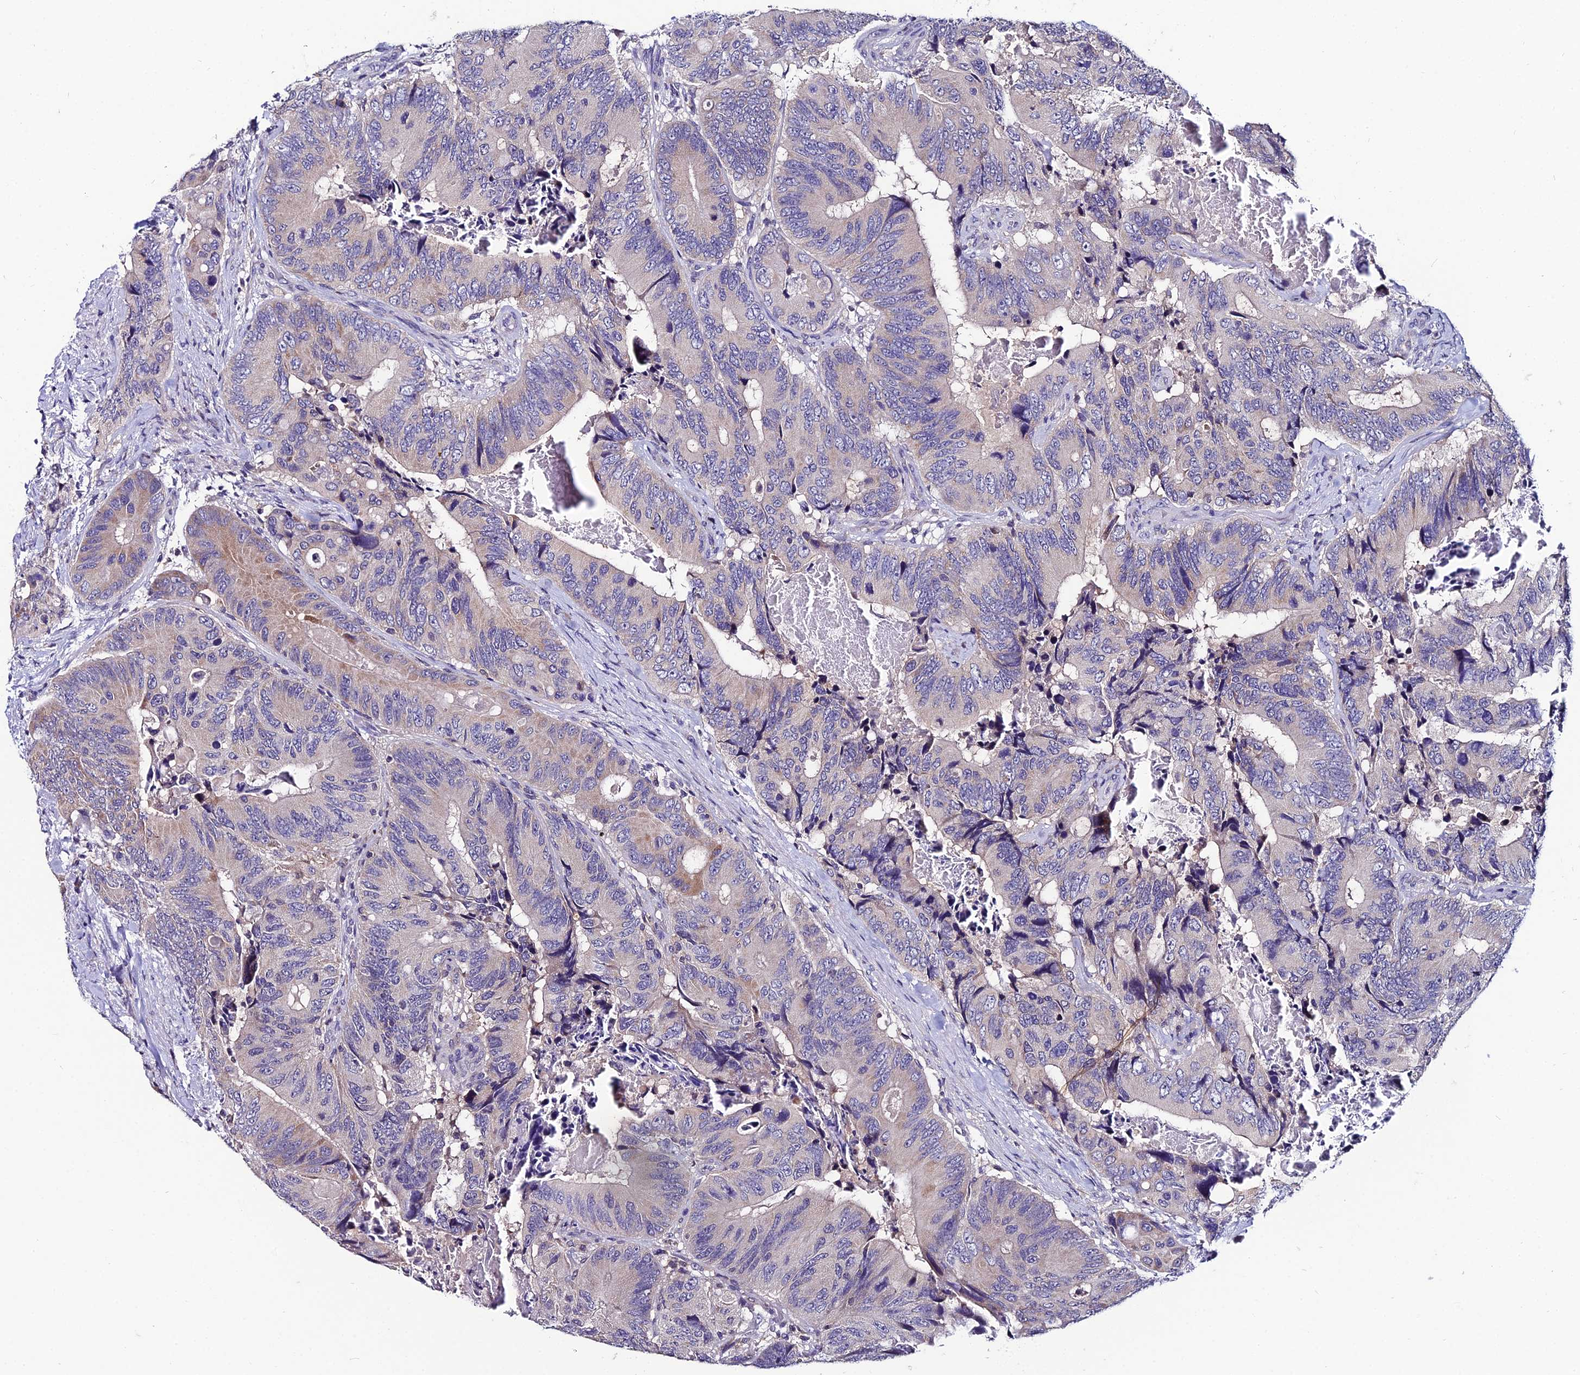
{"staining": {"intensity": "moderate", "quantity": "<25%", "location": "cytoplasmic/membranous"}, "tissue": "colorectal cancer", "cell_type": "Tumor cells", "image_type": "cancer", "snomed": [{"axis": "morphology", "description": "Adenocarcinoma, NOS"}, {"axis": "topography", "description": "Colon"}], "caption": "The image reveals a brown stain indicating the presence of a protein in the cytoplasmic/membranous of tumor cells in colorectal cancer.", "gene": "LGALS7", "patient": {"sex": "male", "age": 84}}